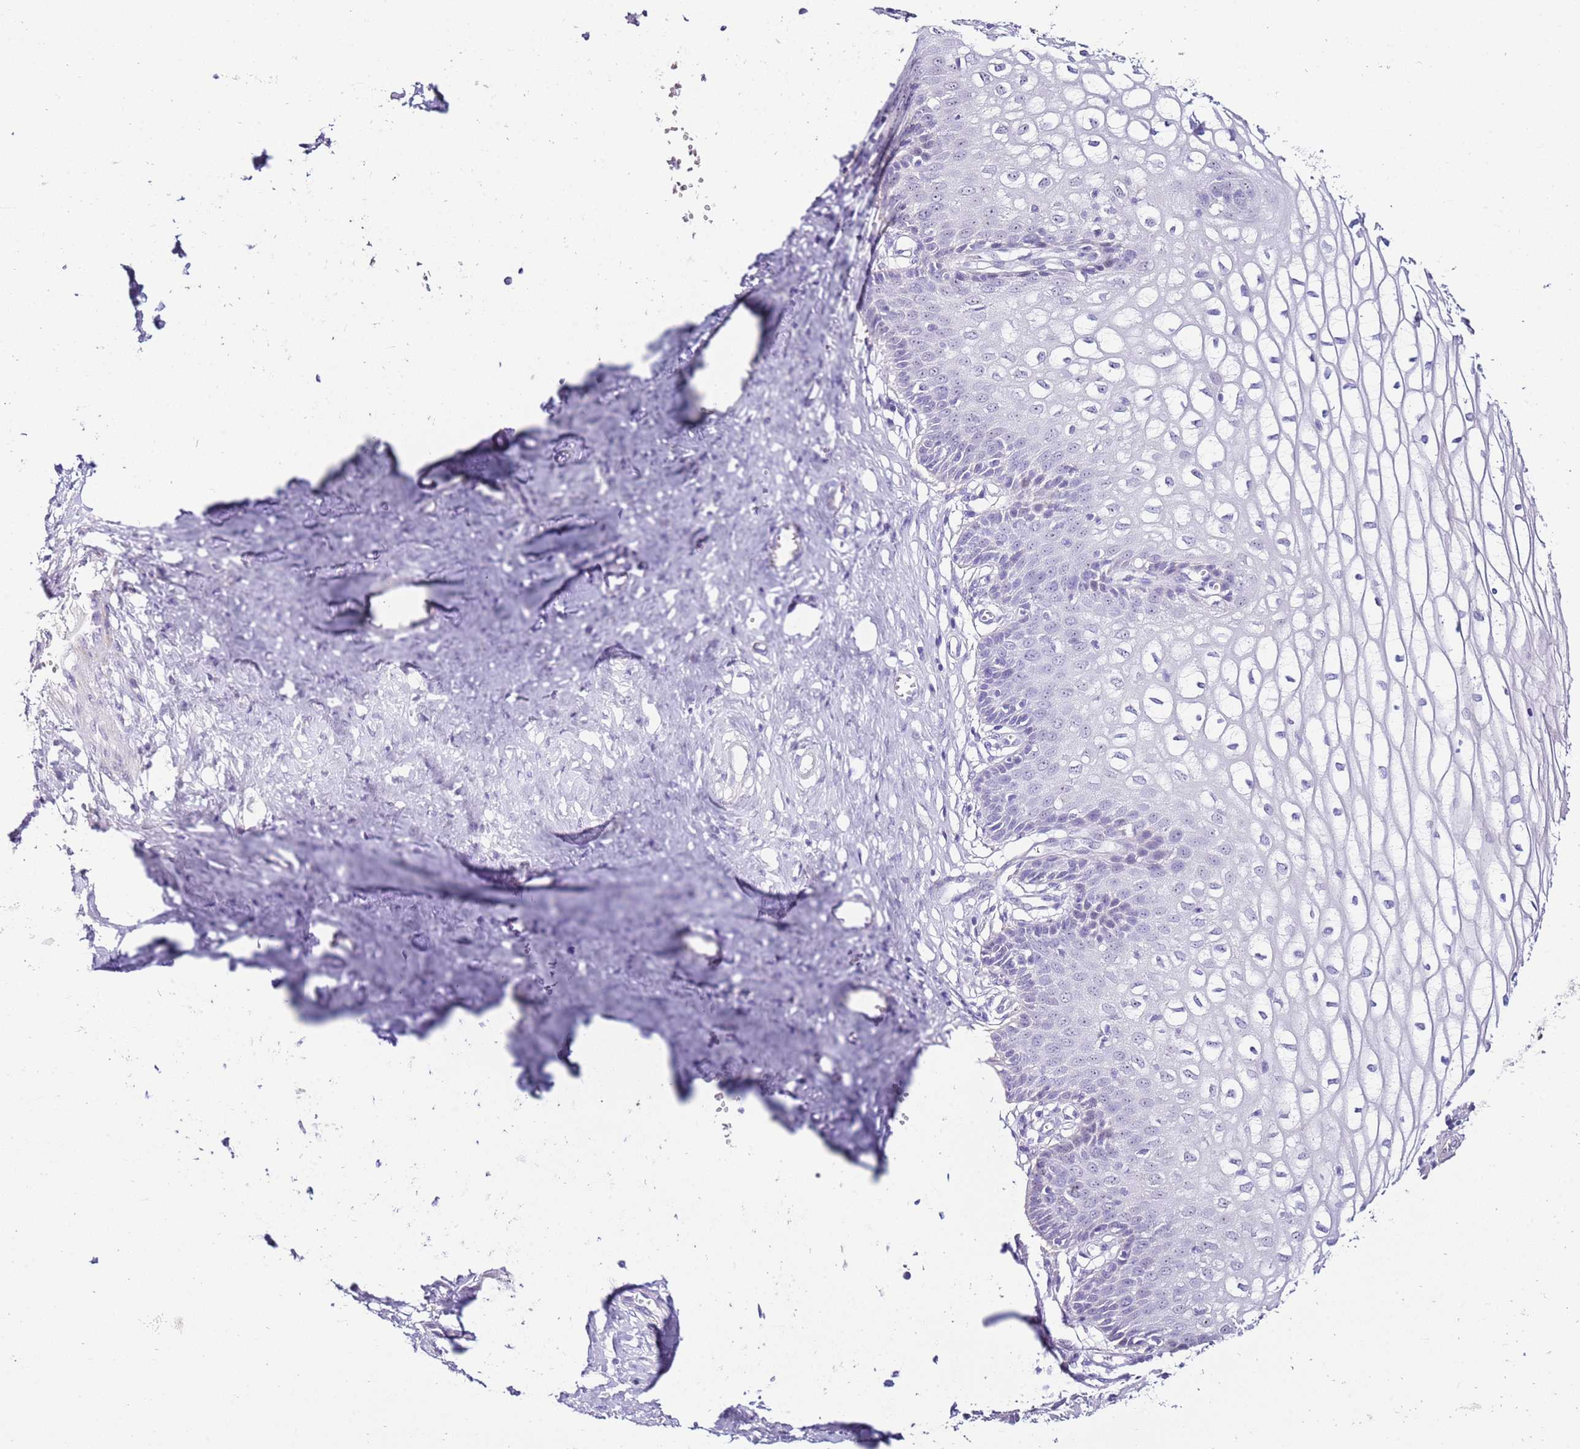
{"staining": {"intensity": "negative", "quantity": "none", "location": "none"}, "tissue": "cervix", "cell_type": "Glandular cells", "image_type": "normal", "snomed": [{"axis": "morphology", "description": "Normal tissue, NOS"}, {"axis": "morphology", "description": "Adenocarcinoma, NOS"}, {"axis": "topography", "description": "Cervix"}], "caption": "This histopathology image is of benign cervix stained with immunohistochemistry (IHC) to label a protein in brown with the nuclei are counter-stained blue. There is no expression in glandular cells. (DAB immunohistochemistry (IHC), high magnification).", "gene": "HGD", "patient": {"sex": "female", "age": 29}}